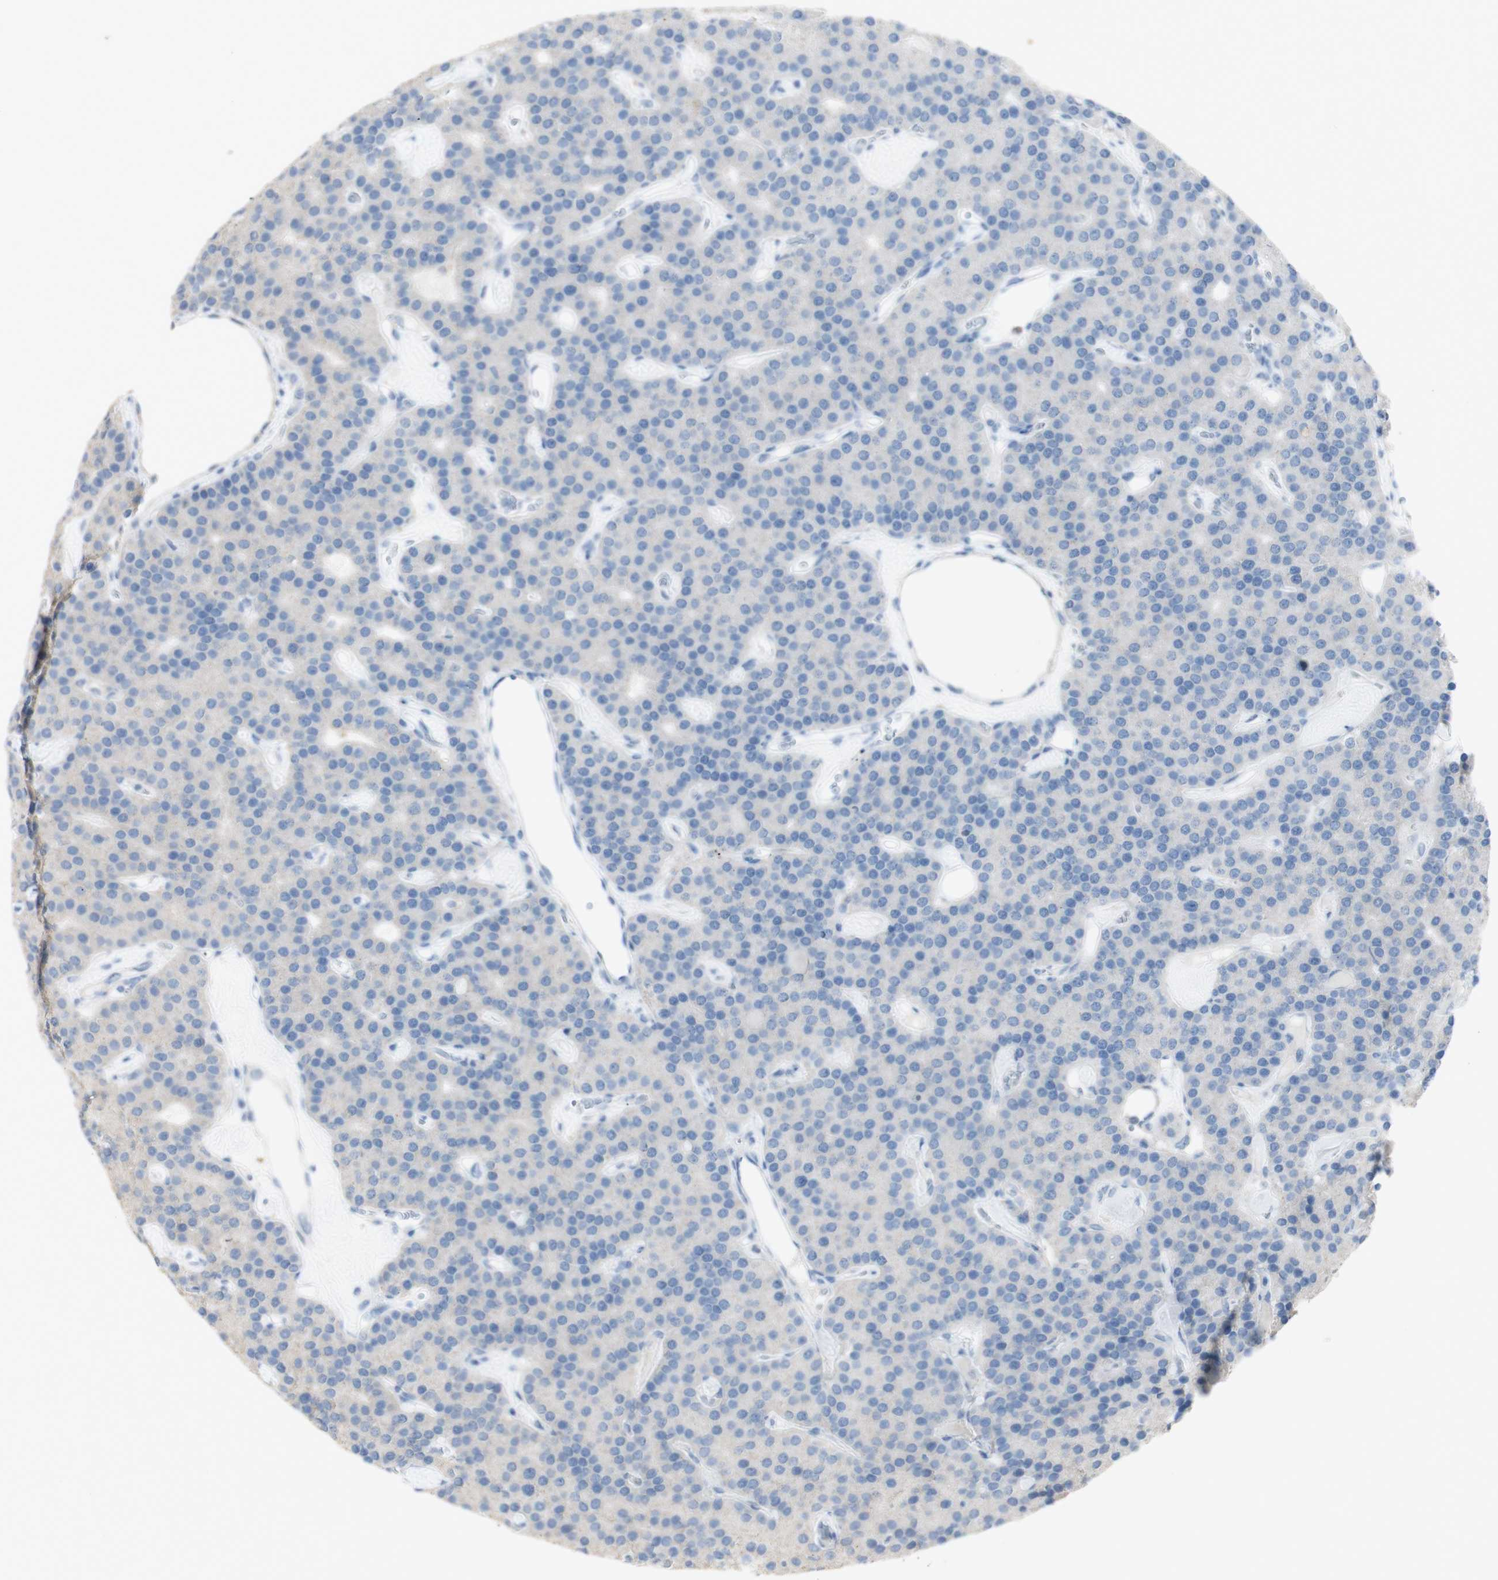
{"staining": {"intensity": "negative", "quantity": "none", "location": "none"}, "tissue": "parathyroid gland", "cell_type": "Glandular cells", "image_type": "normal", "snomed": [{"axis": "morphology", "description": "Normal tissue, NOS"}, {"axis": "morphology", "description": "Adenoma, NOS"}, {"axis": "topography", "description": "Parathyroid gland"}], "caption": "Photomicrograph shows no protein positivity in glandular cells of benign parathyroid gland.", "gene": "ART3", "patient": {"sex": "female", "age": 86}}